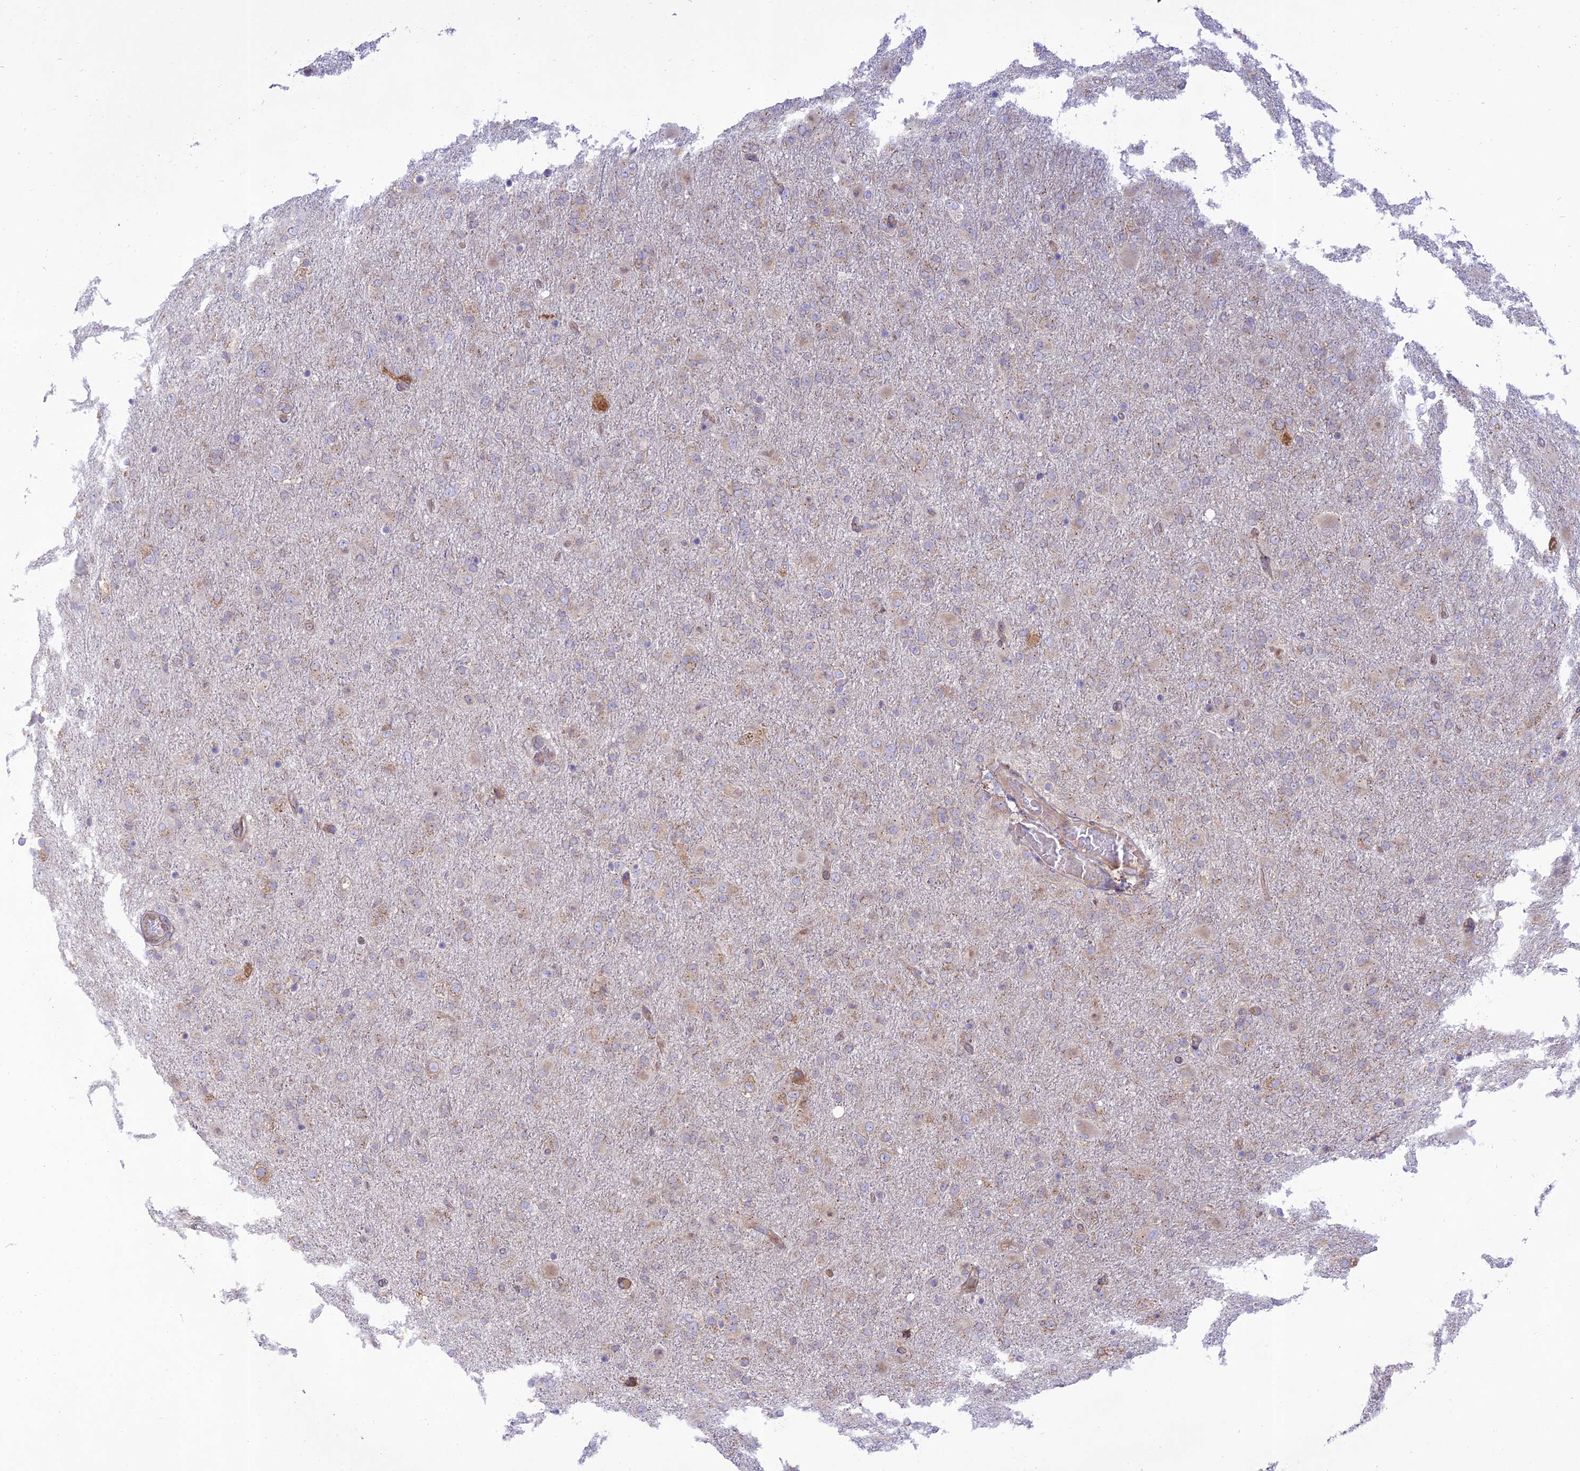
{"staining": {"intensity": "weak", "quantity": "<25%", "location": "cytoplasmic/membranous"}, "tissue": "glioma", "cell_type": "Tumor cells", "image_type": "cancer", "snomed": [{"axis": "morphology", "description": "Glioma, malignant, Low grade"}, {"axis": "topography", "description": "Brain"}], "caption": "Tumor cells are negative for protein expression in human low-grade glioma (malignant).", "gene": "PIMREG", "patient": {"sex": "male", "age": 65}}